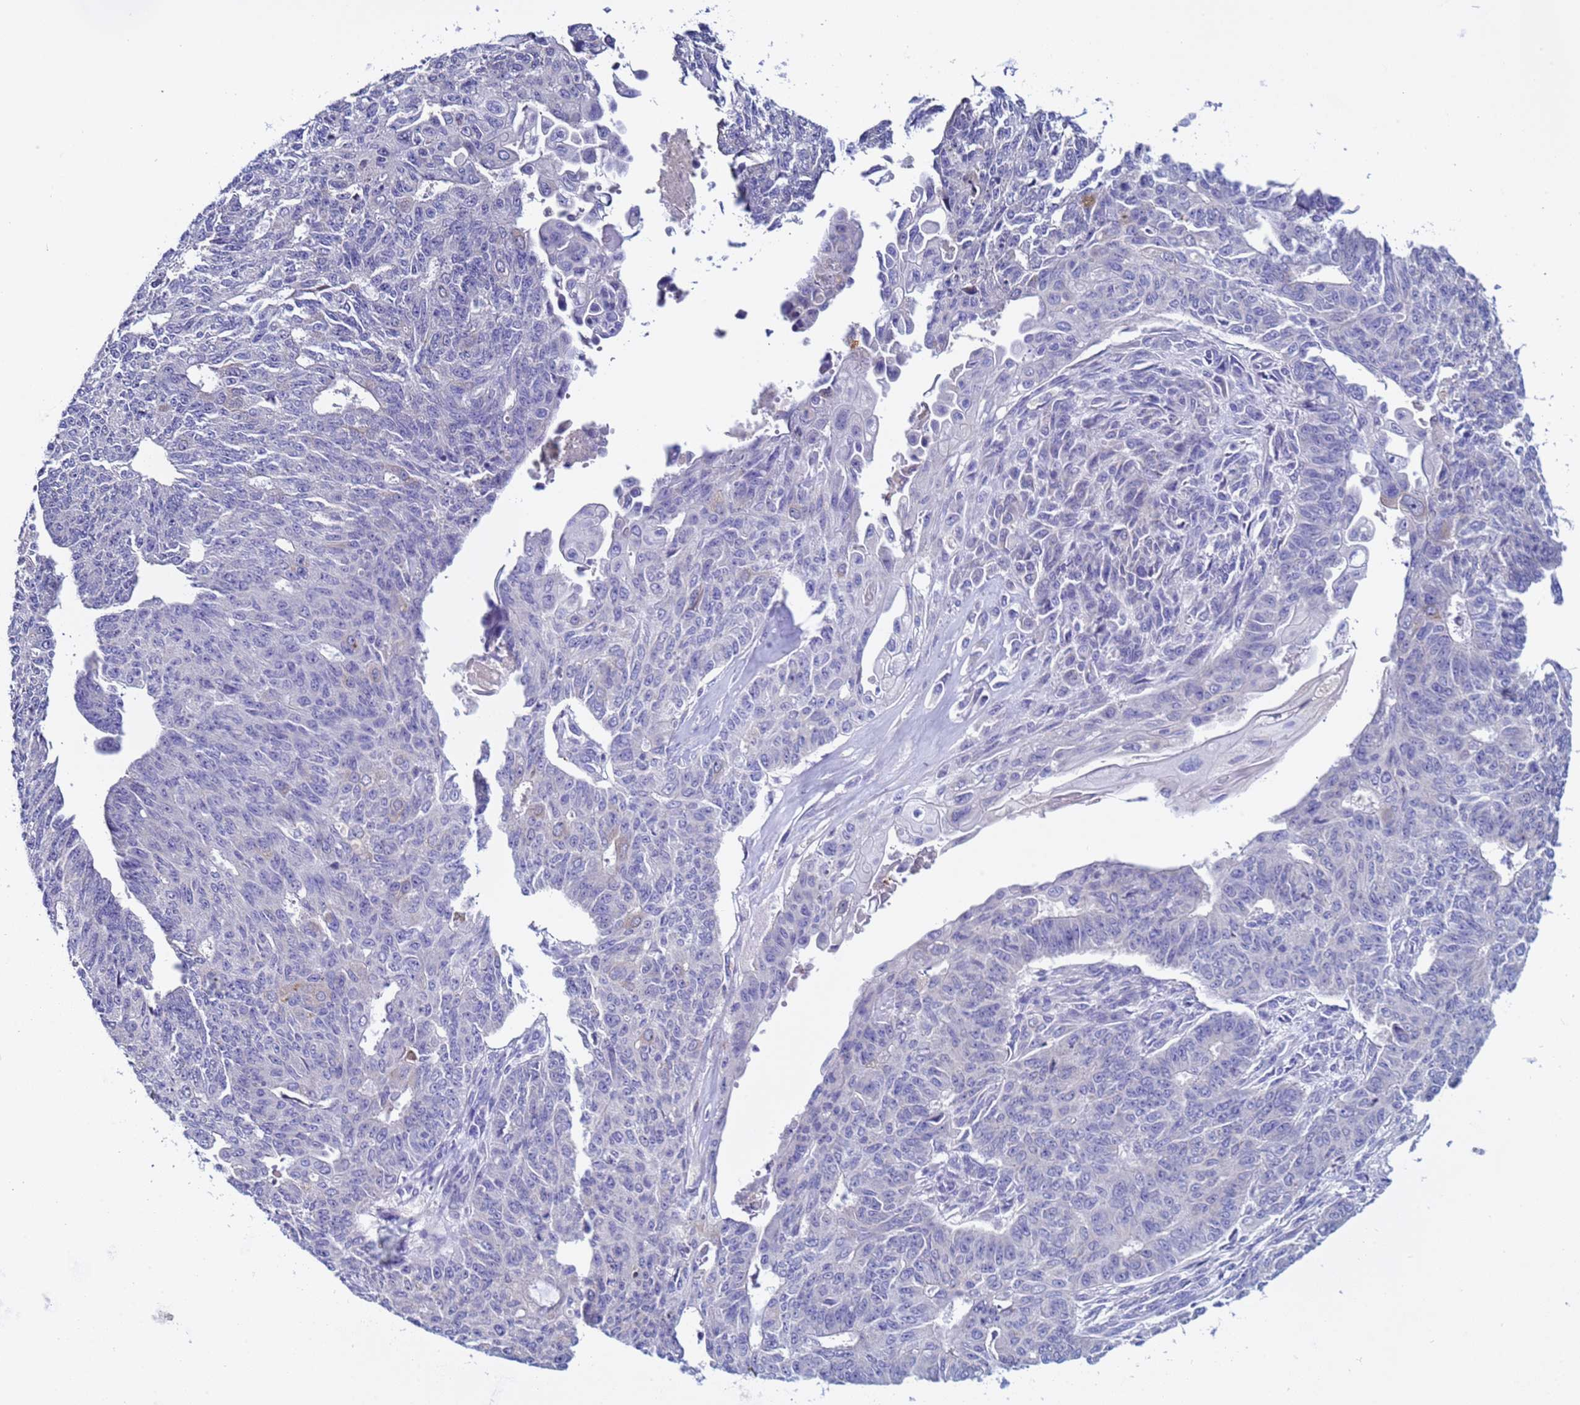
{"staining": {"intensity": "negative", "quantity": "none", "location": "none"}, "tissue": "endometrial cancer", "cell_type": "Tumor cells", "image_type": "cancer", "snomed": [{"axis": "morphology", "description": "Adenocarcinoma, NOS"}, {"axis": "topography", "description": "Endometrium"}], "caption": "Tumor cells are negative for protein expression in human endometrial cancer. The staining is performed using DAB (3,3'-diaminobenzidine) brown chromogen with nuclei counter-stained in using hematoxylin.", "gene": "ELMOD2", "patient": {"sex": "female", "age": 32}}